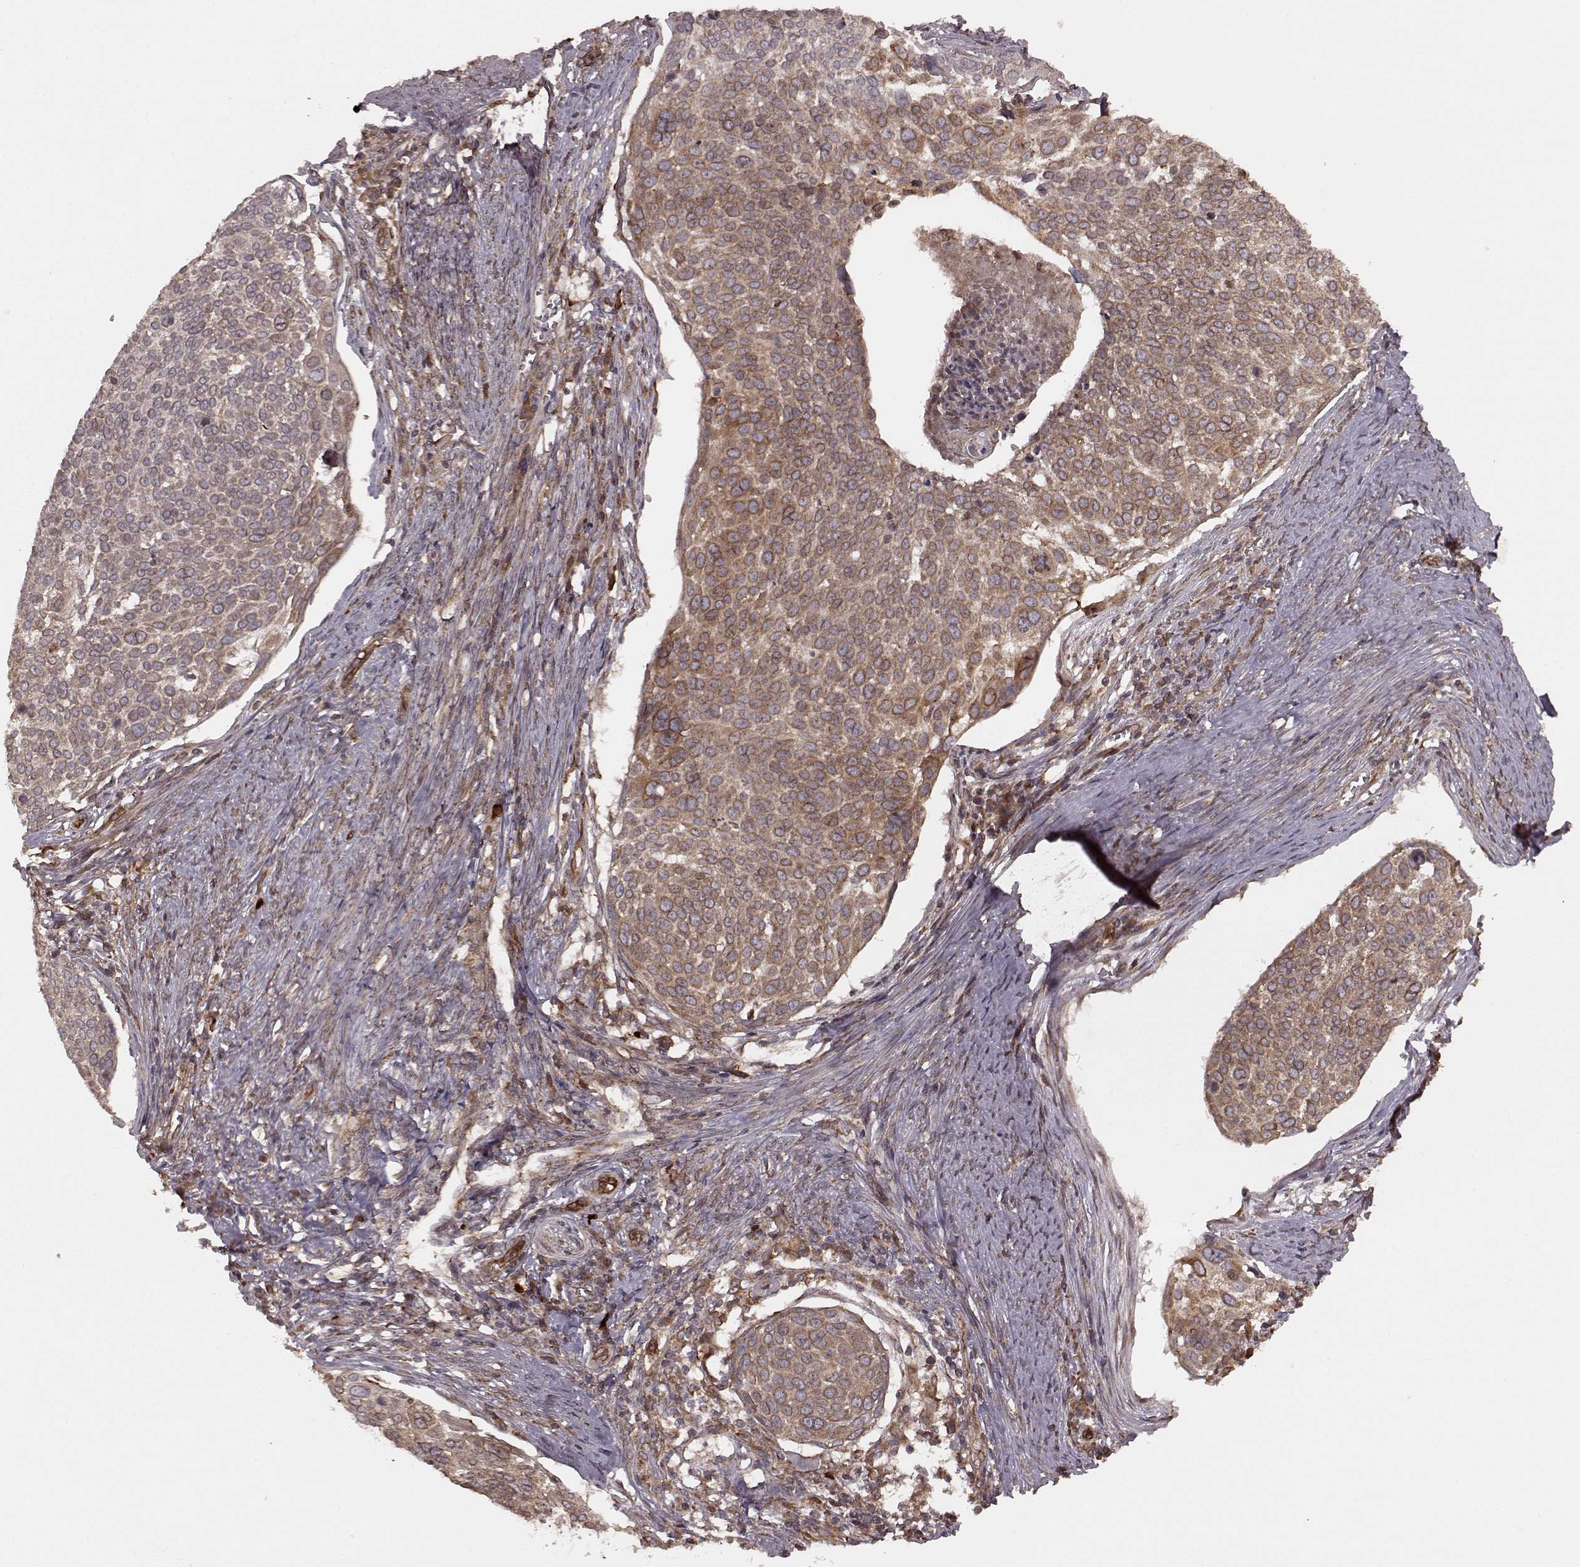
{"staining": {"intensity": "strong", "quantity": ">75%", "location": "cytoplasmic/membranous"}, "tissue": "cervical cancer", "cell_type": "Tumor cells", "image_type": "cancer", "snomed": [{"axis": "morphology", "description": "Squamous cell carcinoma, NOS"}, {"axis": "topography", "description": "Cervix"}], "caption": "Protein analysis of cervical cancer (squamous cell carcinoma) tissue demonstrates strong cytoplasmic/membranous positivity in about >75% of tumor cells.", "gene": "AGPAT1", "patient": {"sex": "female", "age": 39}}